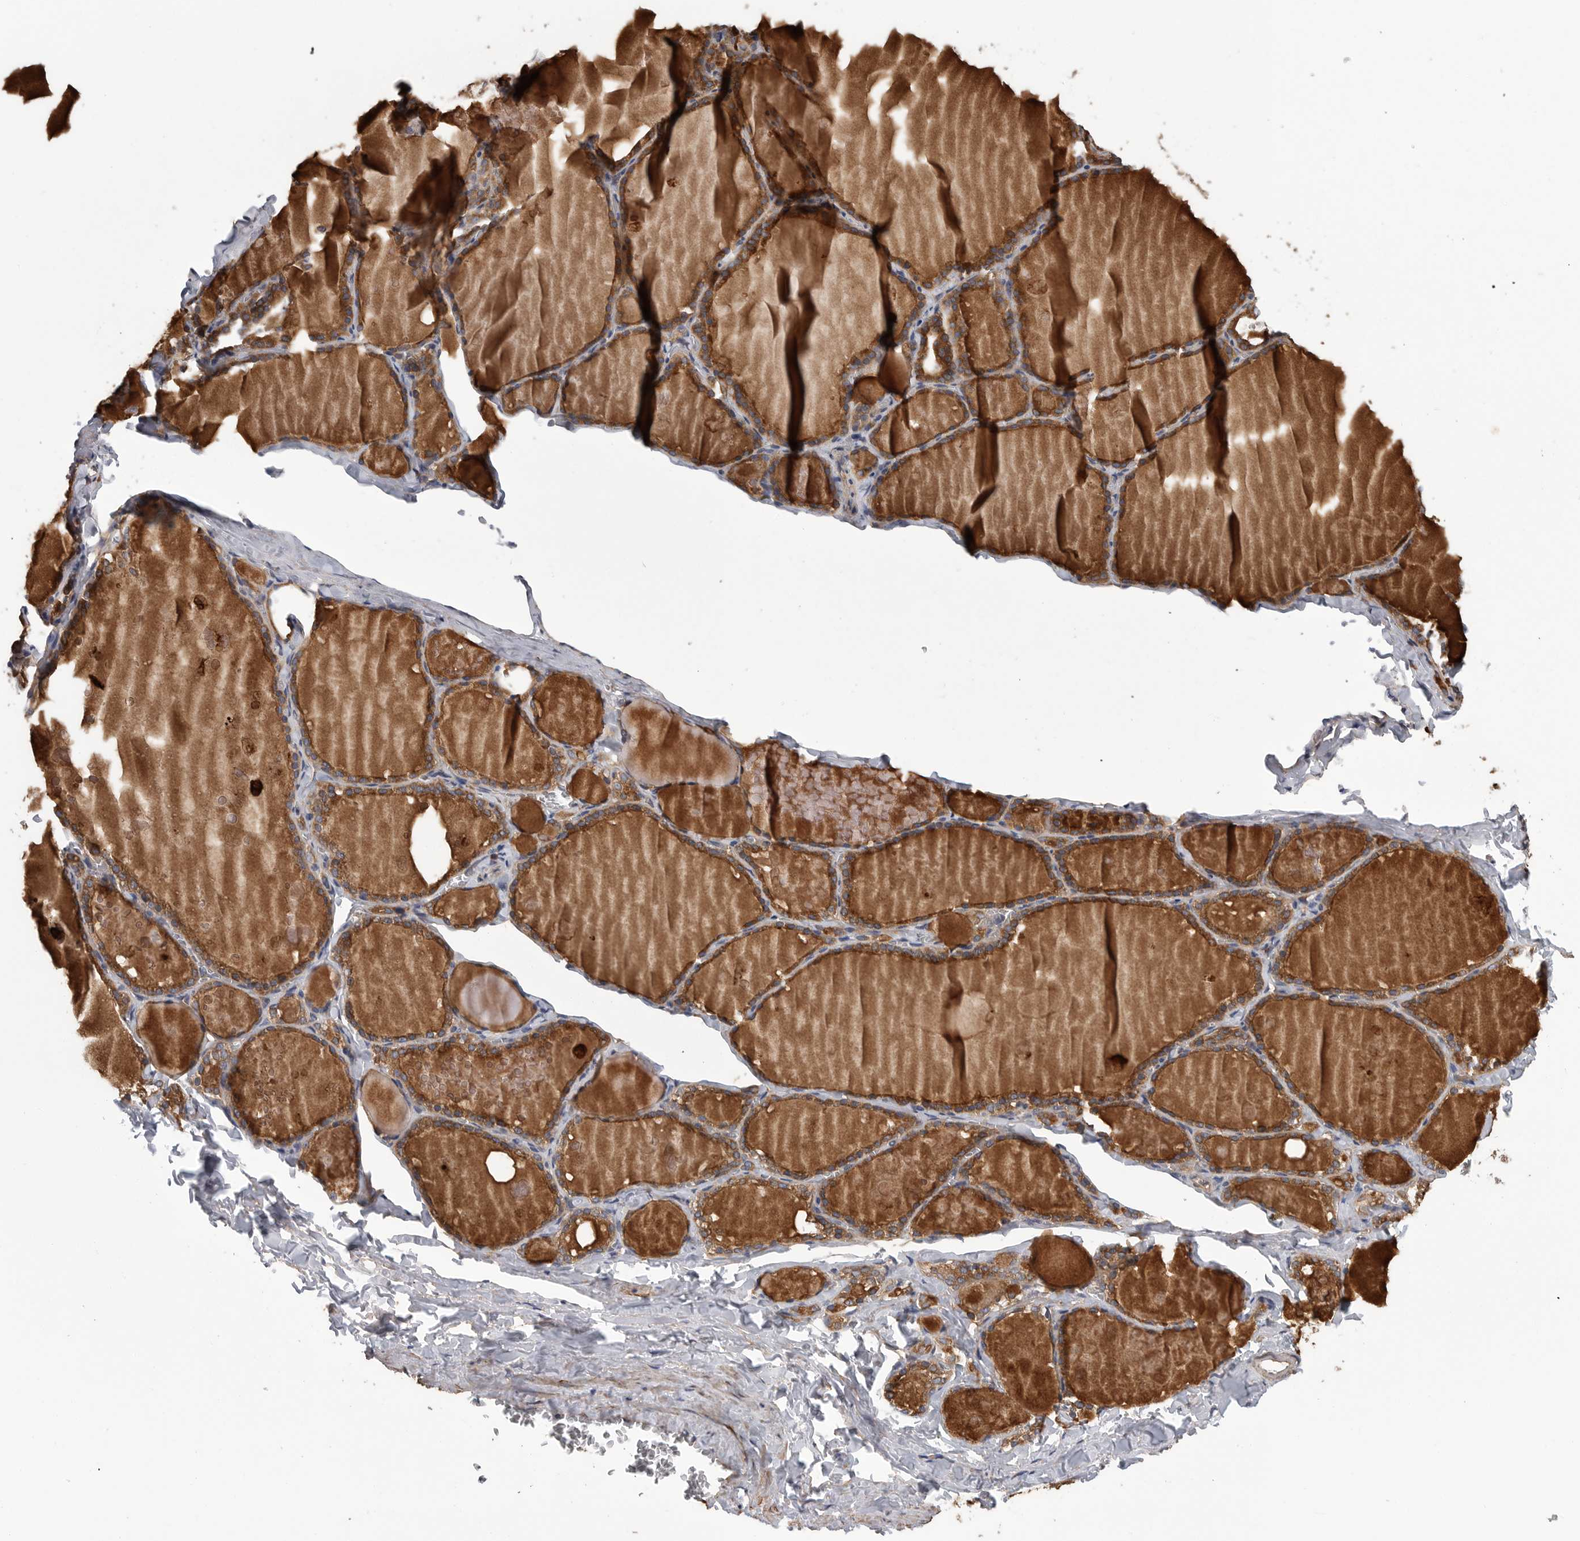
{"staining": {"intensity": "moderate", "quantity": ">75%", "location": "cytoplasmic/membranous"}, "tissue": "thyroid gland", "cell_type": "Glandular cells", "image_type": "normal", "snomed": [{"axis": "morphology", "description": "Normal tissue, NOS"}, {"axis": "topography", "description": "Thyroid gland"}], "caption": "This is an image of immunohistochemistry (IHC) staining of normal thyroid gland, which shows moderate staining in the cytoplasmic/membranous of glandular cells.", "gene": "OXR1", "patient": {"sex": "male", "age": 56}}